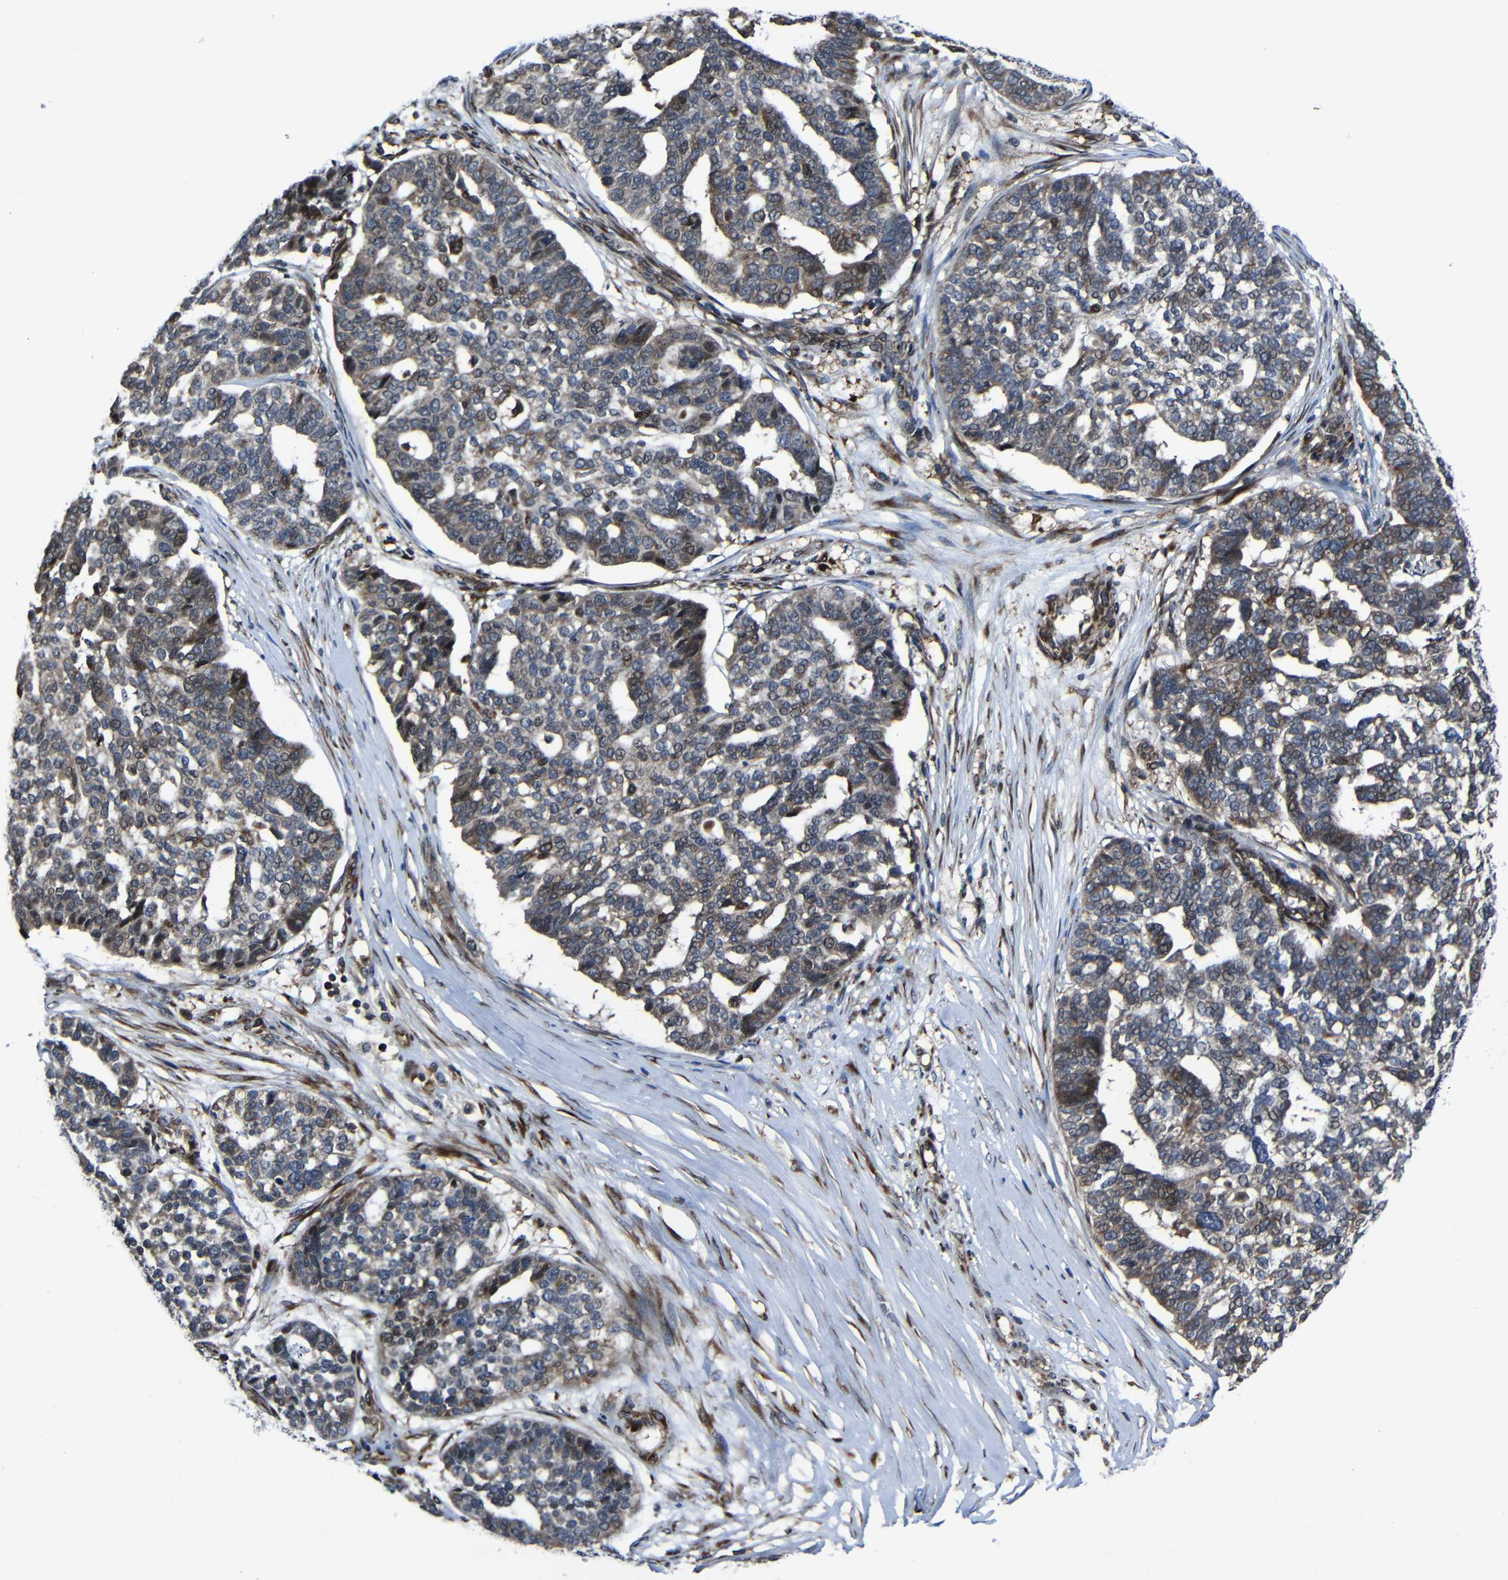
{"staining": {"intensity": "moderate", "quantity": "25%-75%", "location": "cytoplasmic/membranous"}, "tissue": "ovarian cancer", "cell_type": "Tumor cells", "image_type": "cancer", "snomed": [{"axis": "morphology", "description": "Cystadenocarcinoma, serous, NOS"}, {"axis": "topography", "description": "Ovary"}], "caption": "Immunohistochemical staining of ovarian serous cystadenocarcinoma displays medium levels of moderate cytoplasmic/membranous protein expression in approximately 25%-75% of tumor cells. The protein is shown in brown color, while the nuclei are stained blue.", "gene": "KIAA0513", "patient": {"sex": "female", "age": 59}}